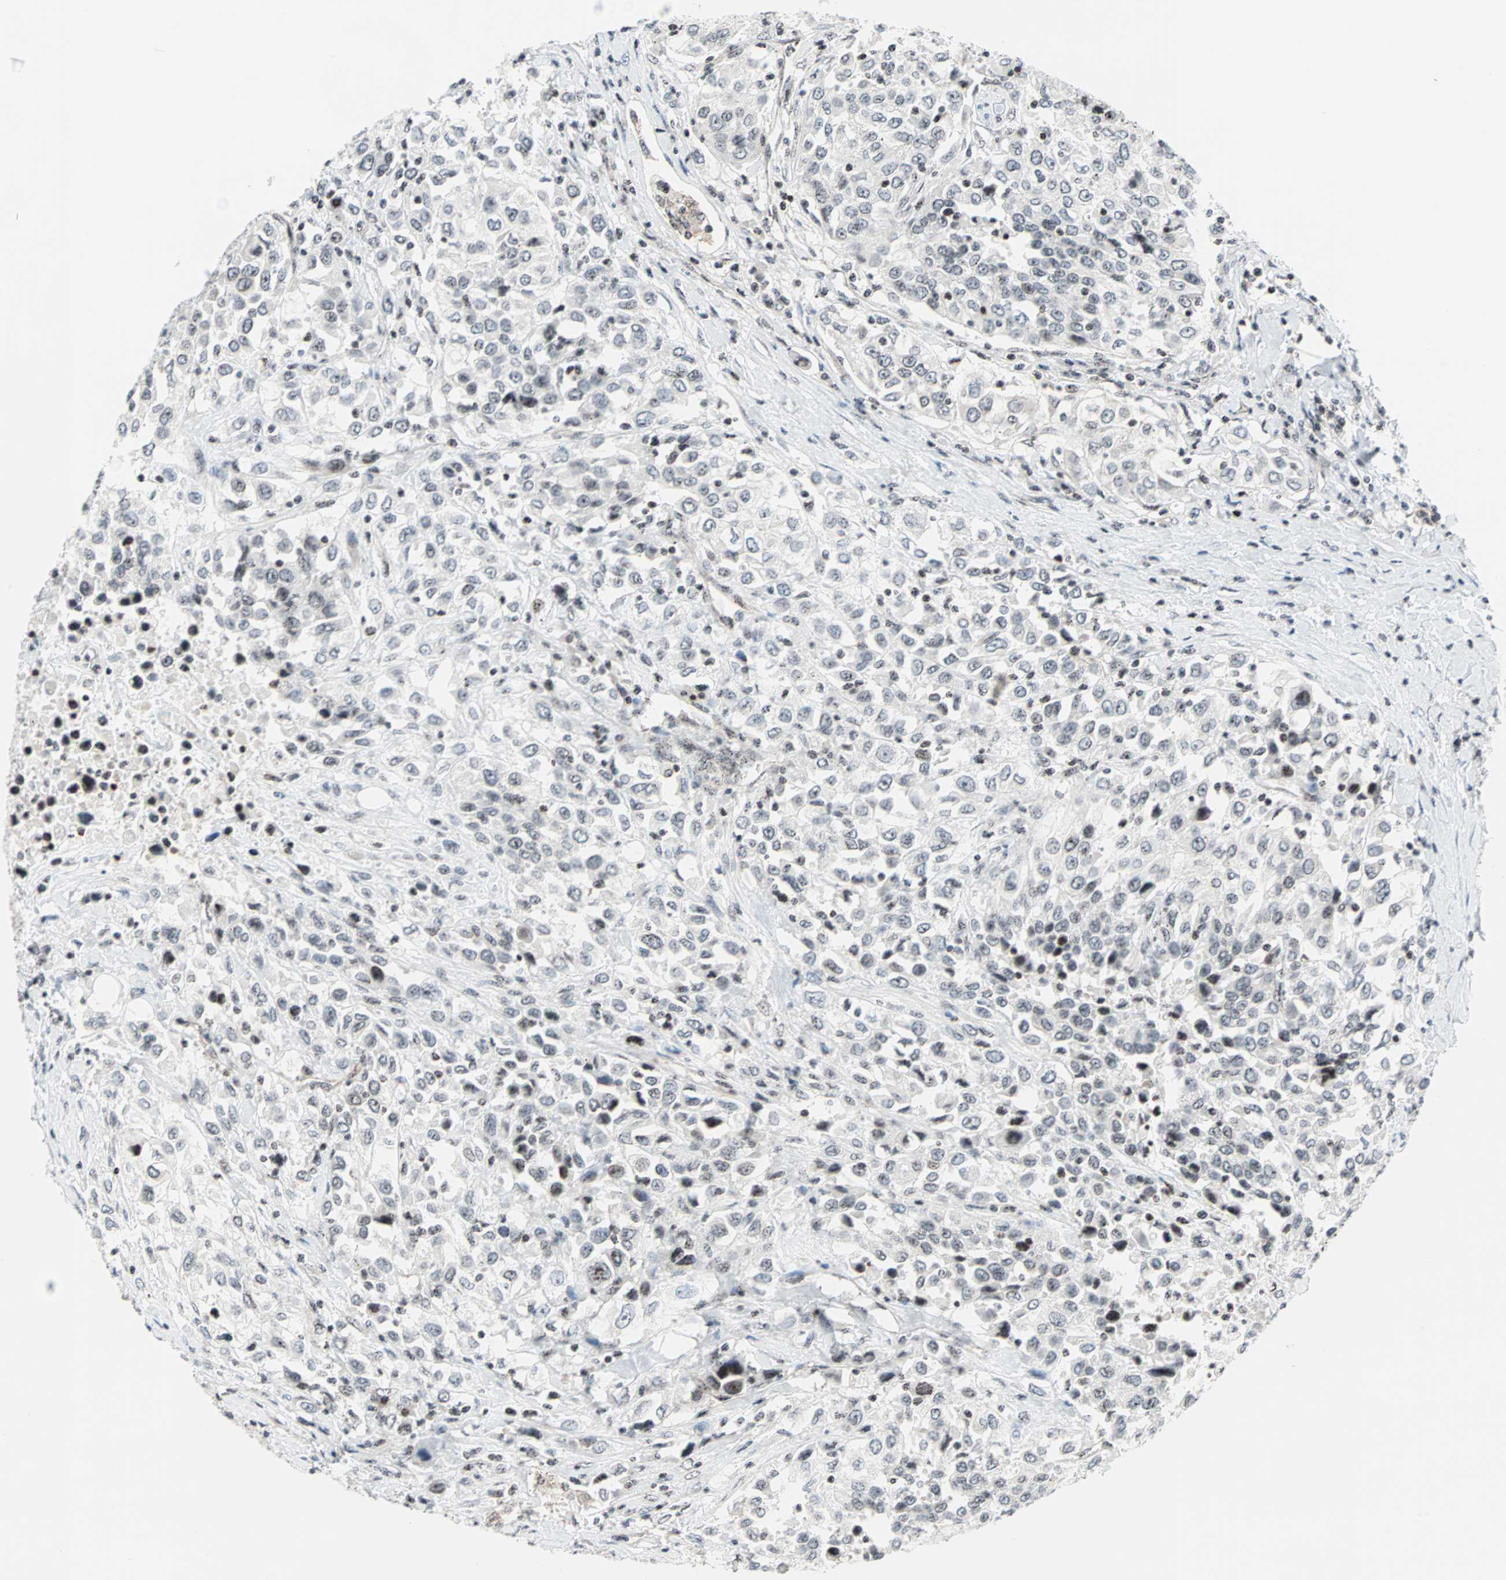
{"staining": {"intensity": "weak", "quantity": "25%-75%", "location": "nuclear"}, "tissue": "urothelial cancer", "cell_type": "Tumor cells", "image_type": "cancer", "snomed": [{"axis": "morphology", "description": "Urothelial carcinoma, High grade"}, {"axis": "topography", "description": "Urinary bladder"}], "caption": "This histopathology image demonstrates urothelial cancer stained with immunohistochemistry (IHC) to label a protein in brown. The nuclear of tumor cells show weak positivity for the protein. Nuclei are counter-stained blue.", "gene": "CENPA", "patient": {"sex": "female", "age": 80}}